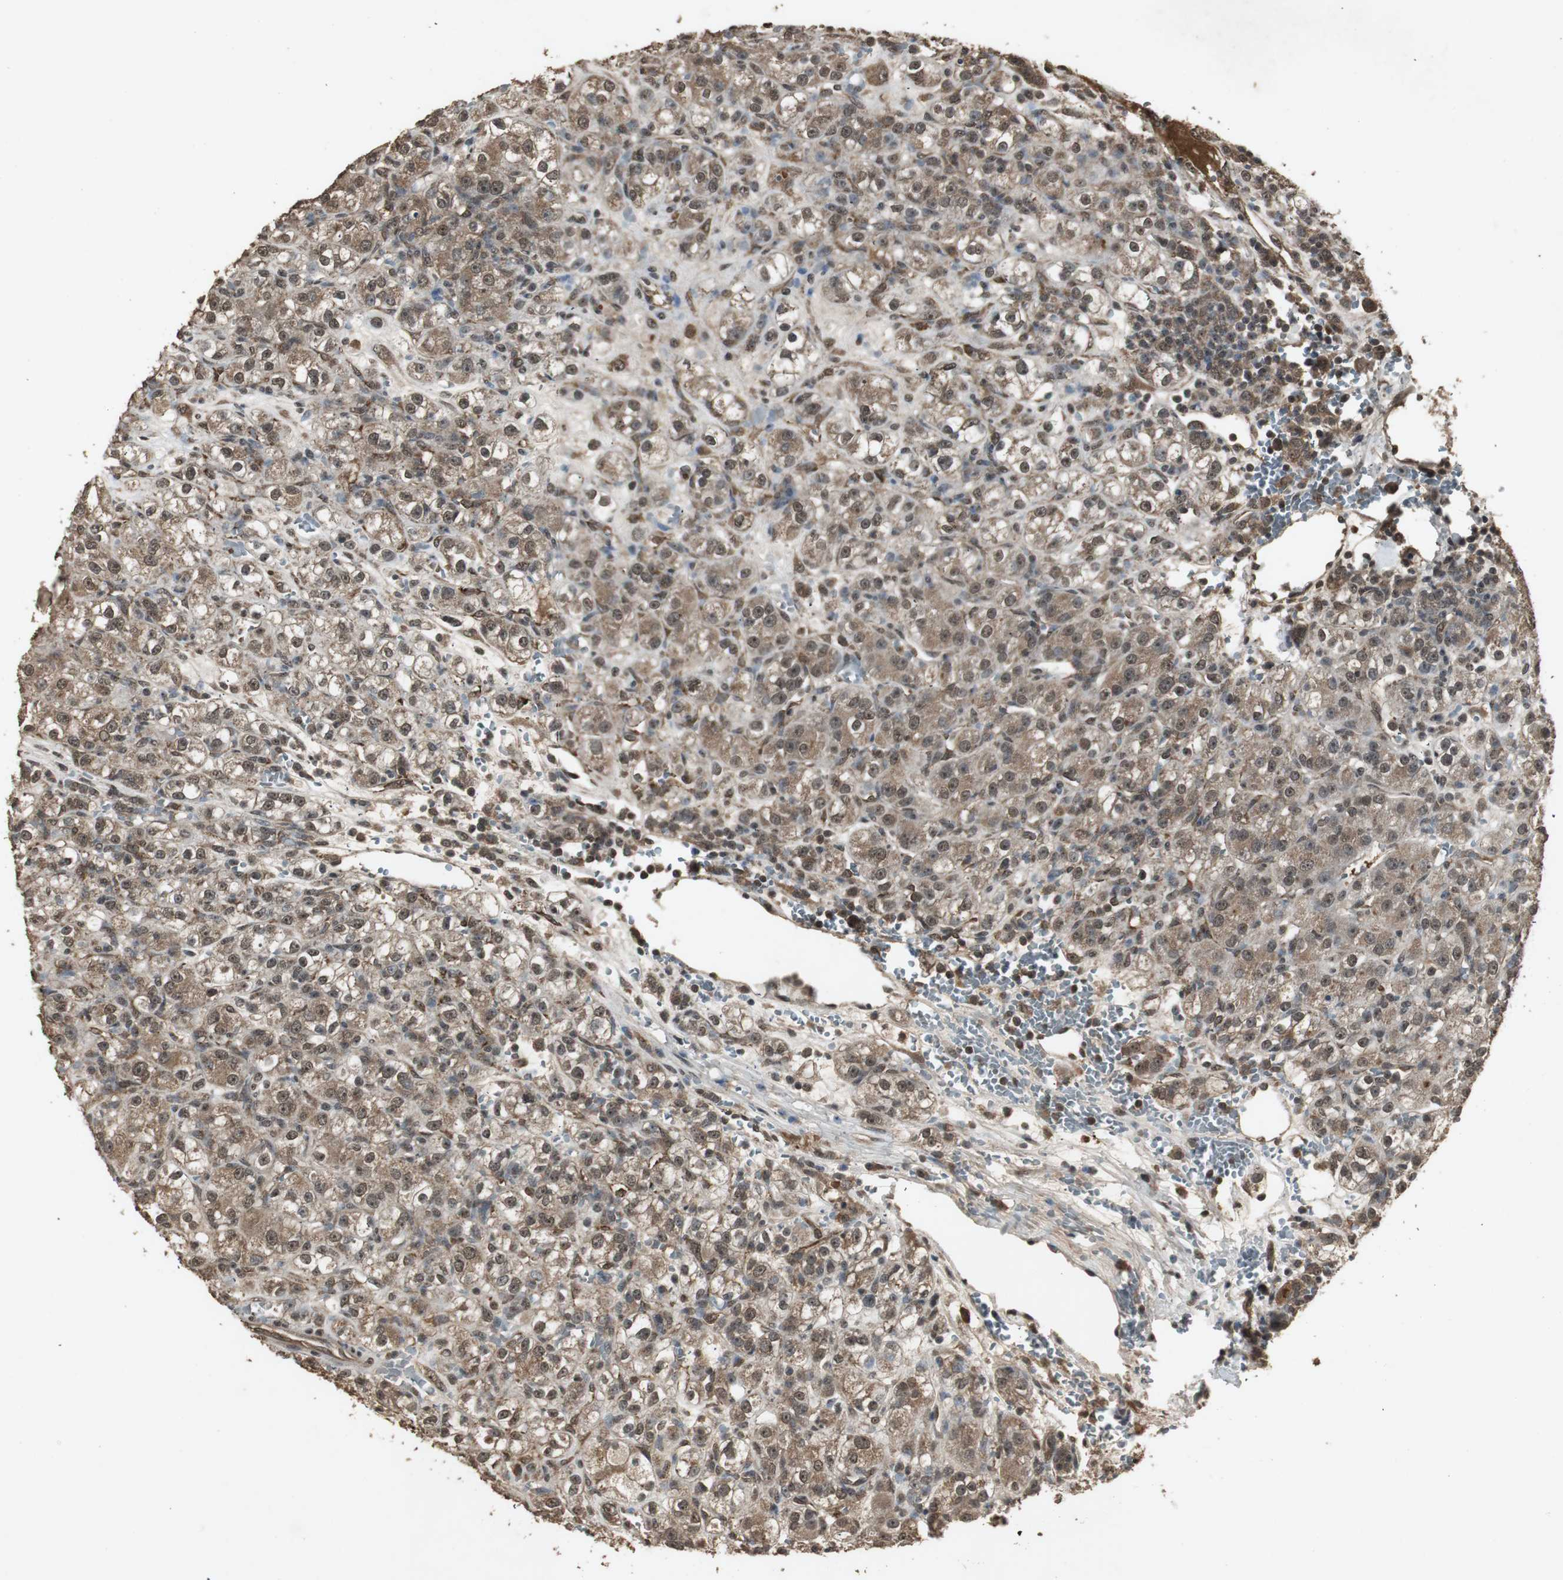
{"staining": {"intensity": "moderate", "quantity": ">75%", "location": "cytoplasmic/membranous,nuclear"}, "tissue": "renal cancer", "cell_type": "Tumor cells", "image_type": "cancer", "snomed": [{"axis": "morphology", "description": "Normal tissue, NOS"}, {"axis": "morphology", "description": "Adenocarcinoma, NOS"}, {"axis": "topography", "description": "Kidney"}], "caption": "A brown stain highlights moderate cytoplasmic/membranous and nuclear staining of a protein in renal adenocarcinoma tumor cells.", "gene": "EMX1", "patient": {"sex": "male", "age": 61}}